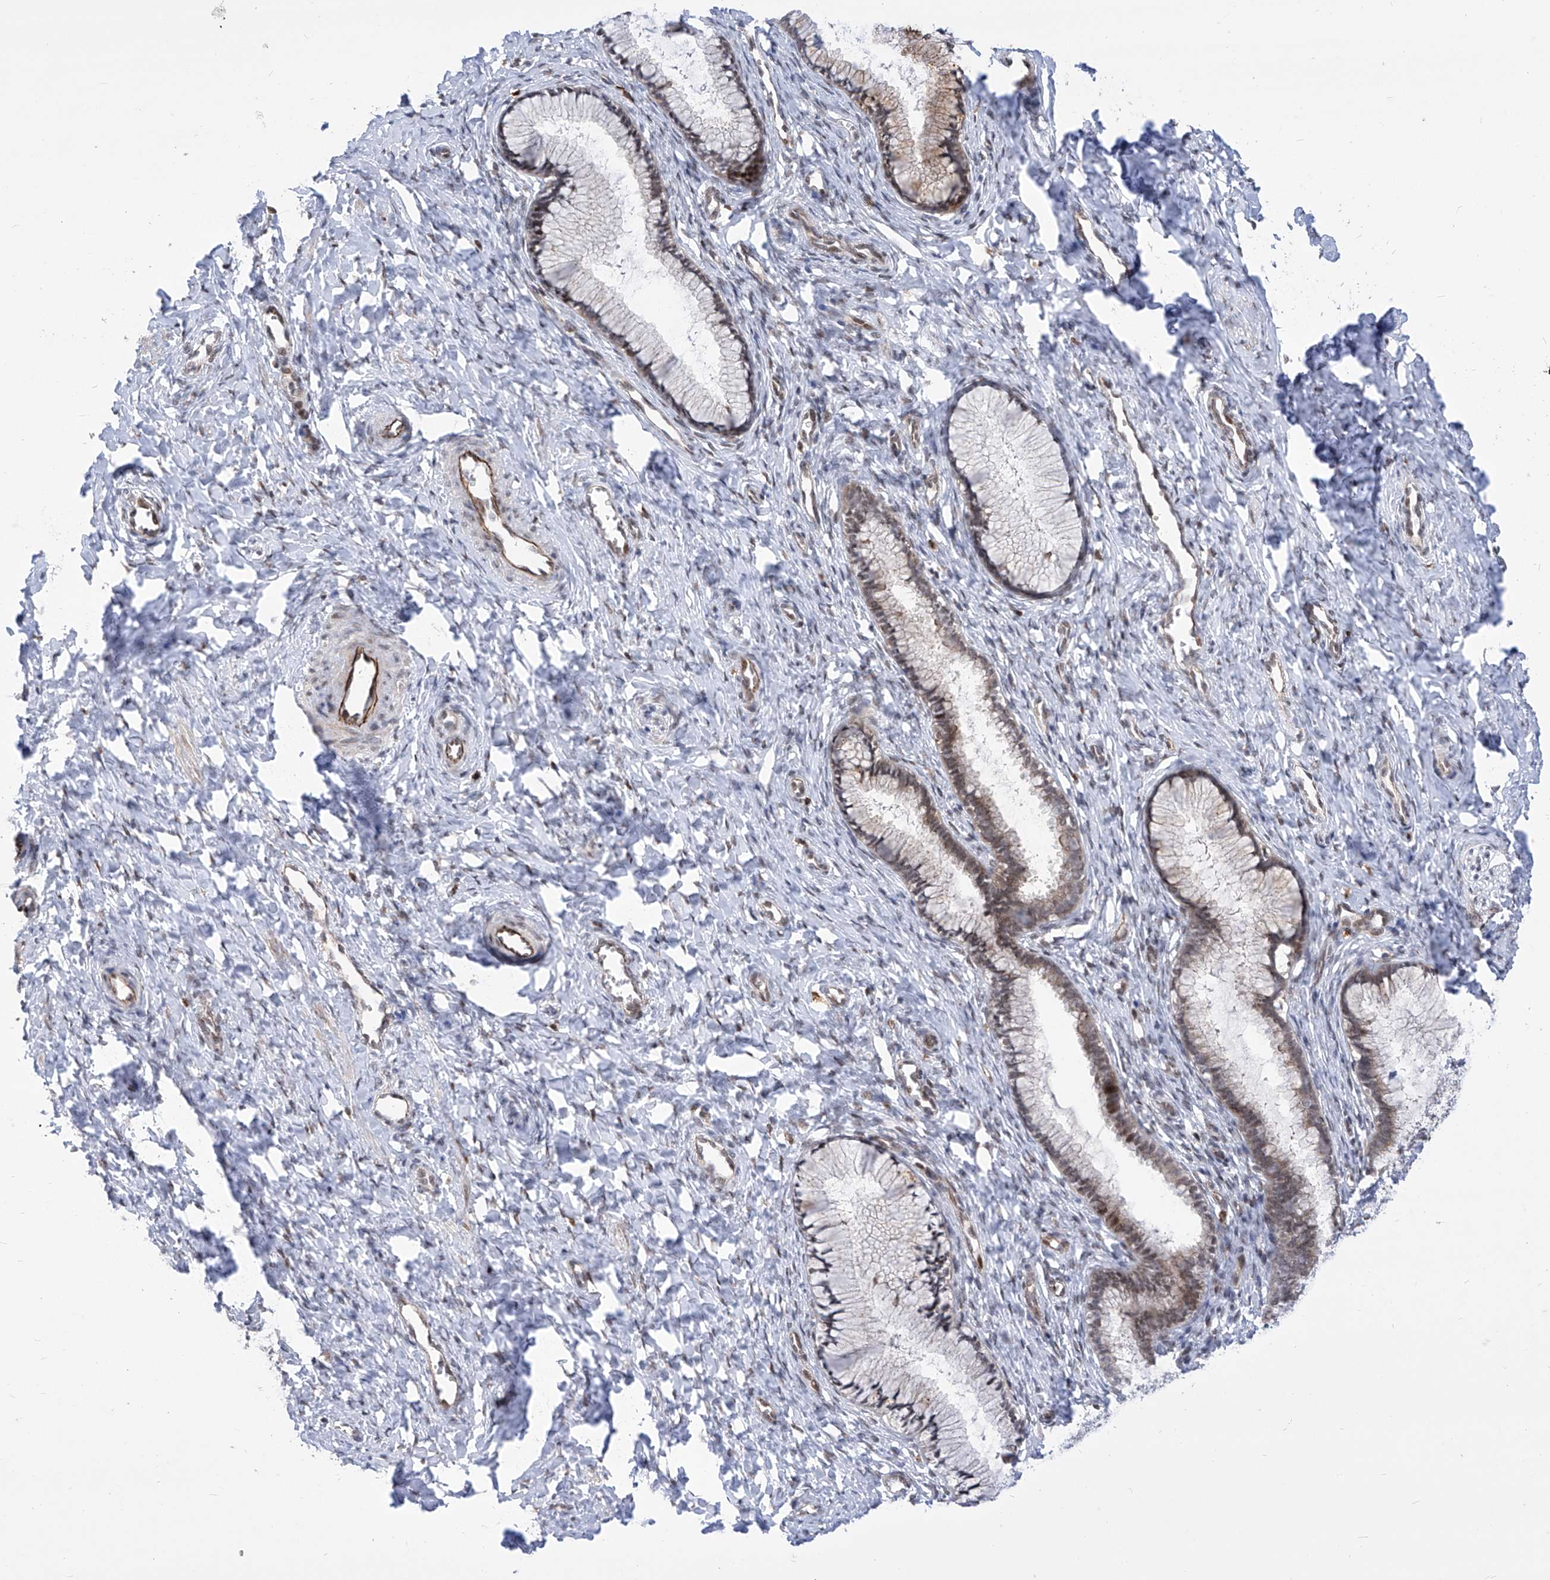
{"staining": {"intensity": "moderate", "quantity": "25%-75%", "location": "cytoplasmic/membranous,nuclear"}, "tissue": "cervix", "cell_type": "Glandular cells", "image_type": "normal", "snomed": [{"axis": "morphology", "description": "Normal tissue, NOS"}, {"axis": "topography", "description": "Cervix"}], "caption": "Protein staining of benign cervix displays moderate cytoplasmic/membranous,nuclear staining in about 25%-75% of glandular cells. Immunohistochemistry (ihc) stains the protein in brown and the nuclei are stained blue.", "gene": "CEP290", "patient": {"sex": "female", "age": 27}}